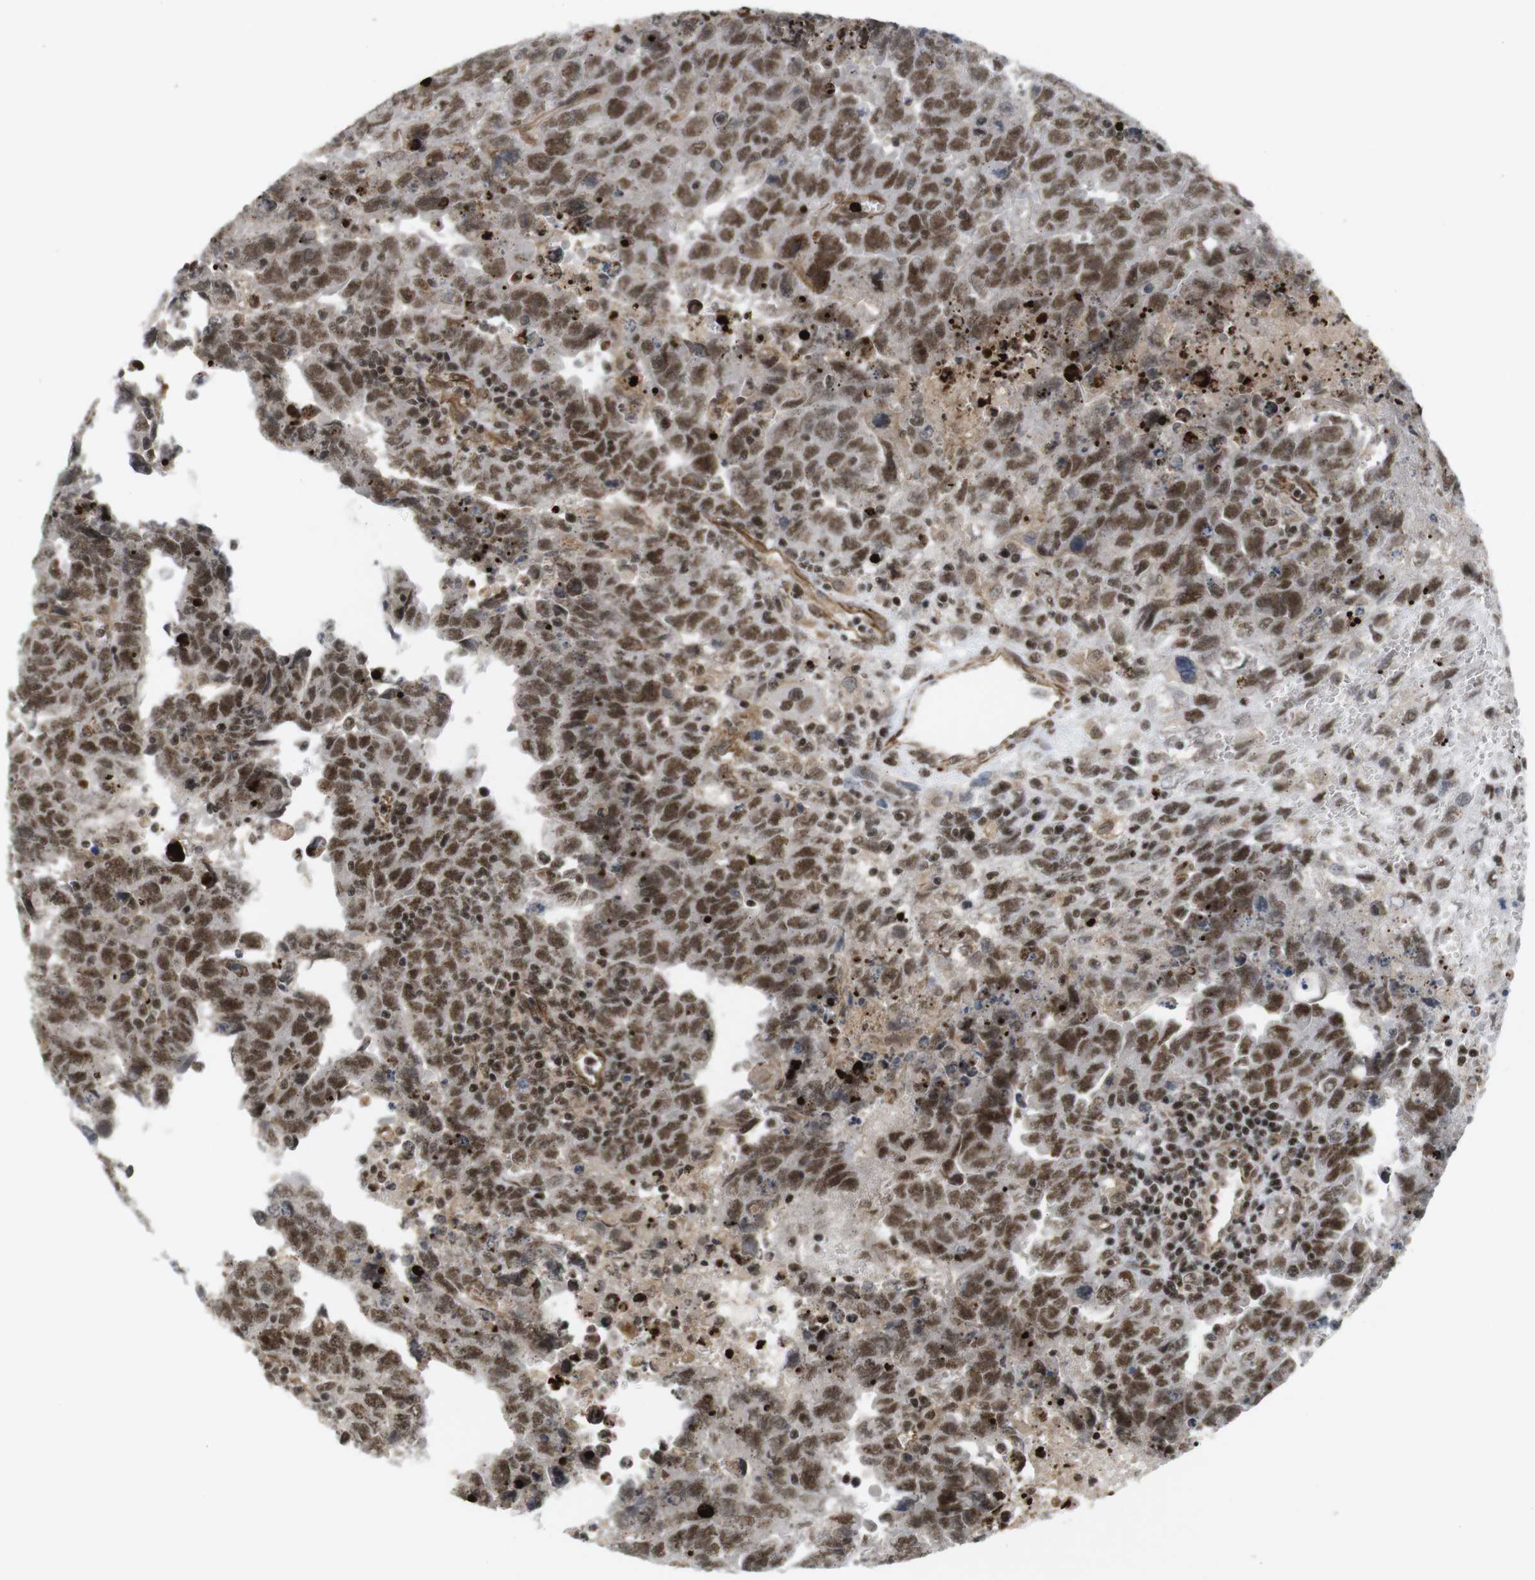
{"staining": {"intensity": "moderate", "quantity": ">75%", "location": "nuclear"}, "tissue": "testis cancer", "cell_type": "Tumor cells", "image_type": "cancer", "snomed": [{"axis": "morphology", "description": "Carcinoma, Embryonal, NOS"}, {"axis": "topography", "description": "Testis"}], "caption": "A high-resolution photomicrograph shows immunohistochemistry staining of embryonal carcinoma (testis), which displays moderate nuclear positivity in approximately >75% of tumor cells. (IHC, brightfield microscopy, high magnification).", "gene": "SP2", "patient": {"sex": "male", "age": 28}}